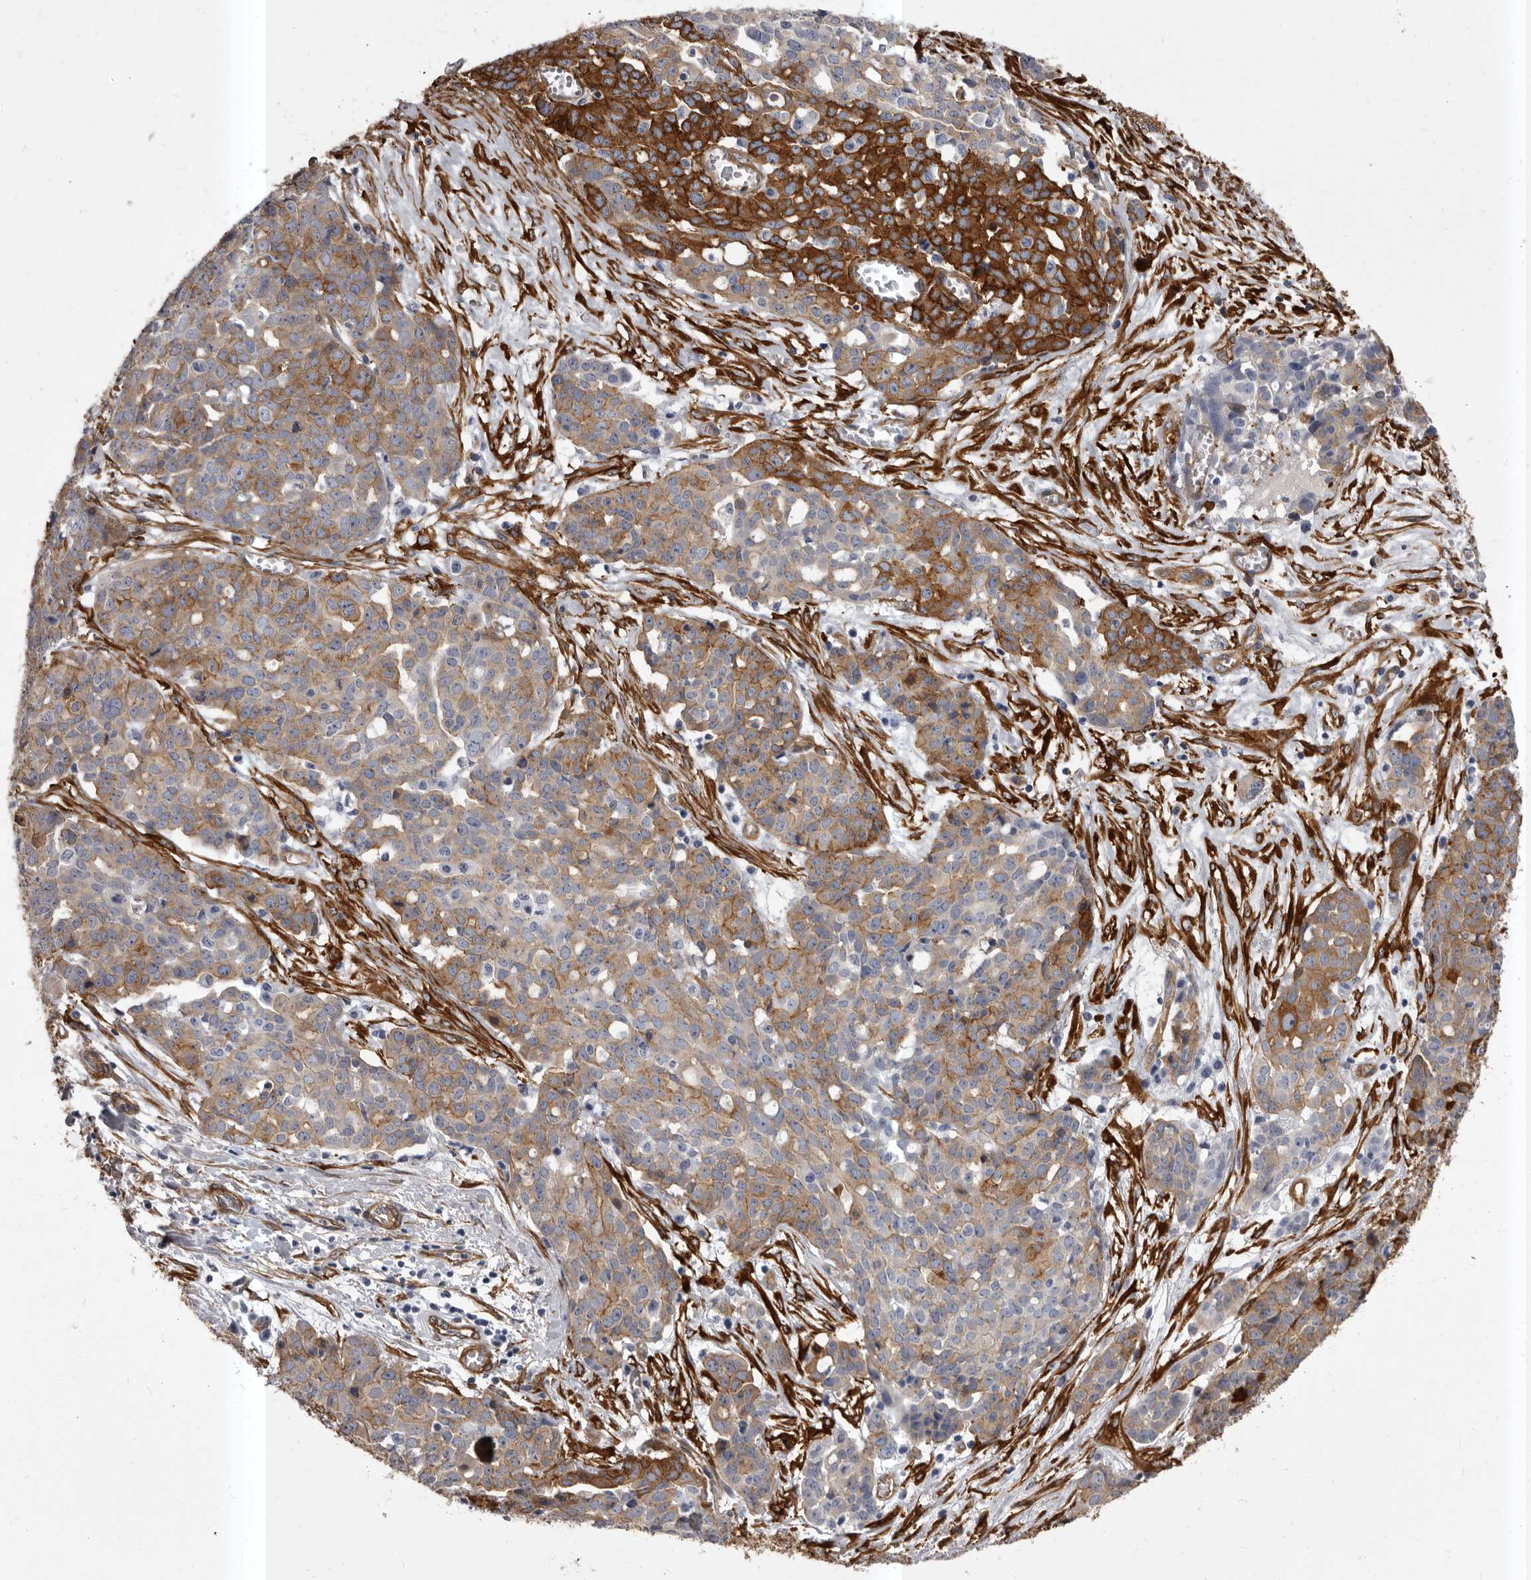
{"staining": {"intensity": "strong", "quantity": "25%-75%", "location": "cytoplasmic/membranous"}, "tissue": "ovarian cancer", "cell_type": "Tumor cells", "image_type": "cancer", "snomed": [{"axis": "morphology", "description": "Cystadenocarcinoma, serous, NOS"}, {"axis": "topography", "description": "Soft tissue"}, {"axis": "topography", "description": "Ovary"}], "caption": "IHC photomicrograph of ovarian serous cystadenocarcinoma stained for a protein (brown), which displays high levels of strong cytoplasmic/membranous expression in approximately 25%-75% of tumor cells.", "gene": "ENAH", "patient": {"sex": "female", "age": 57}}